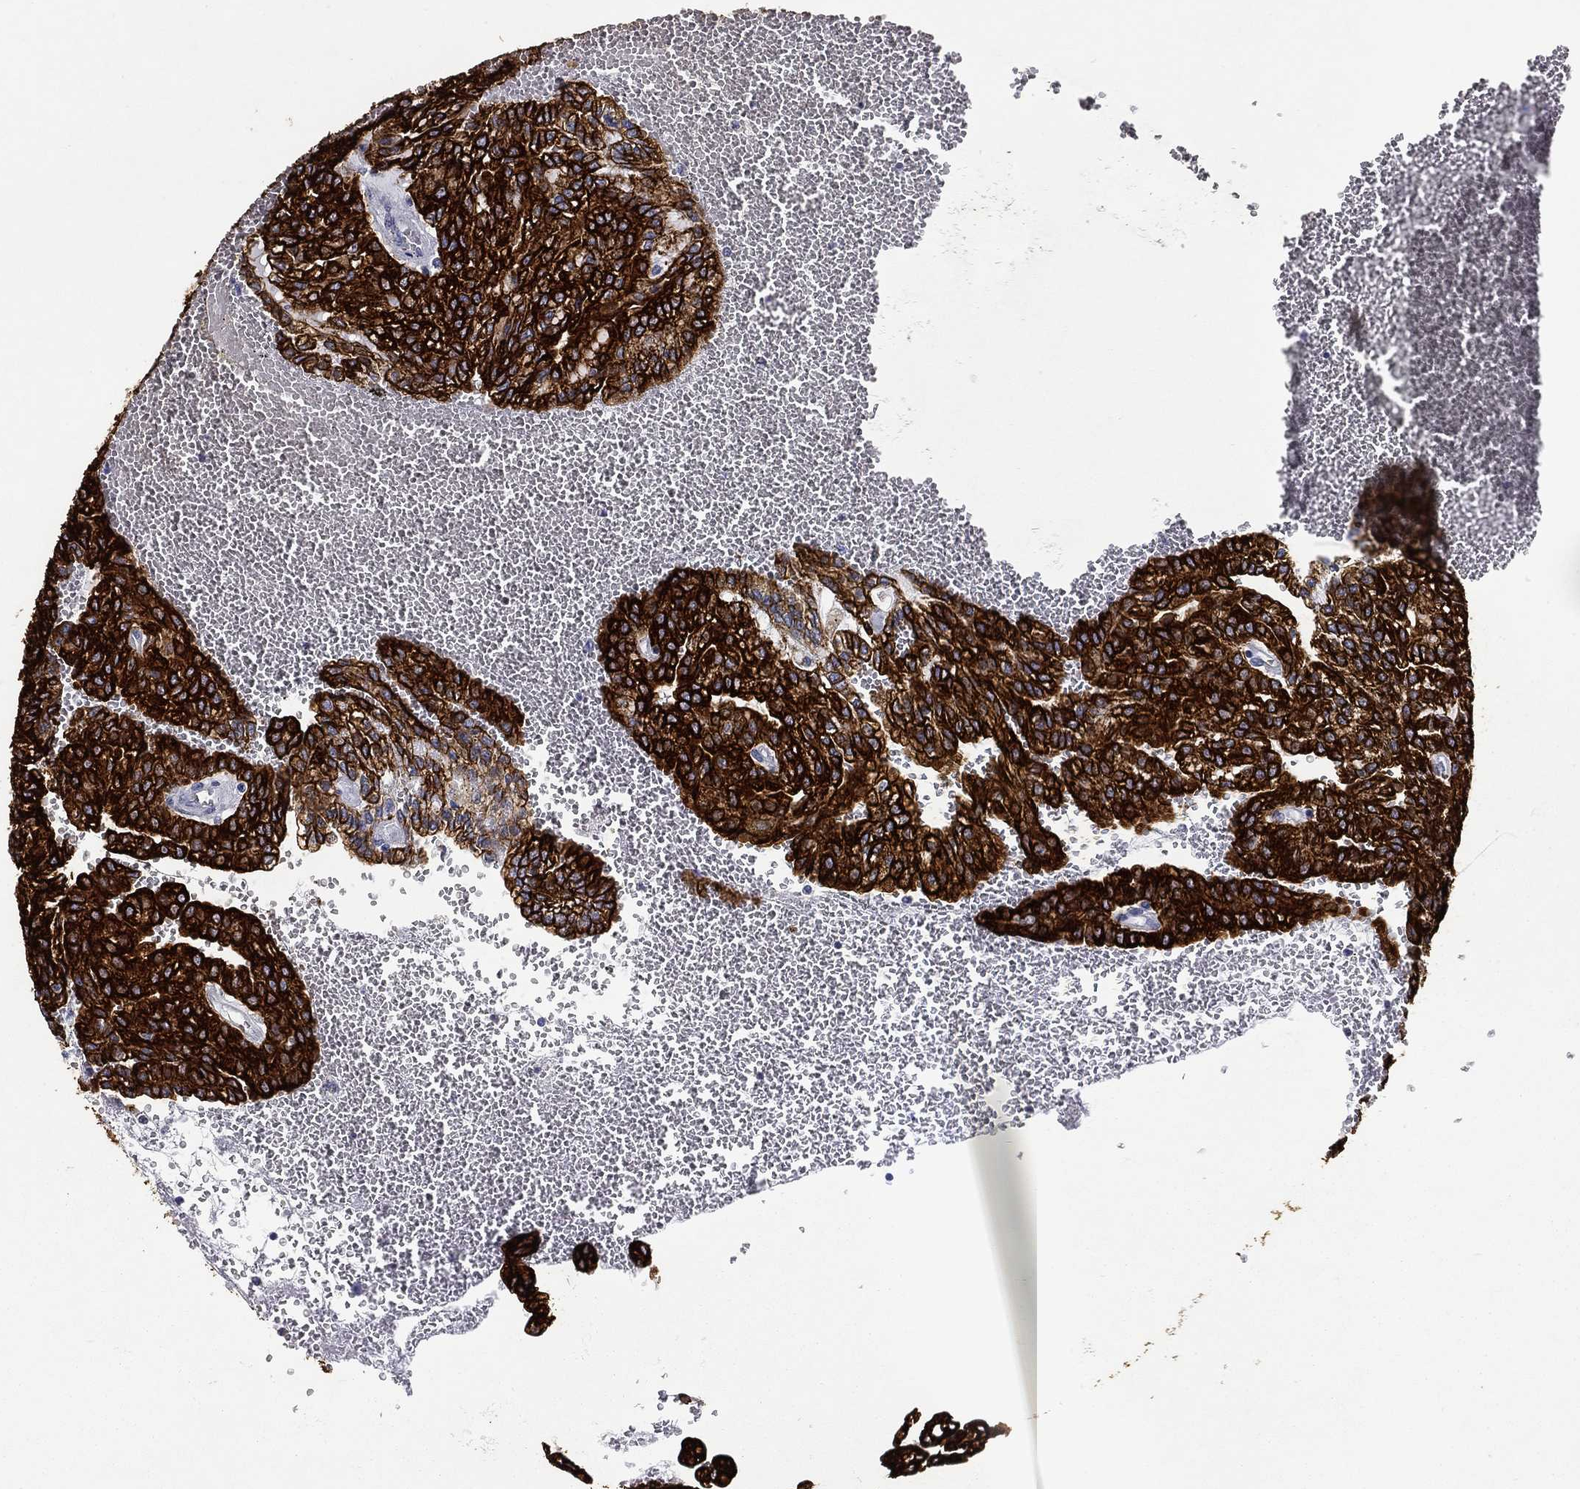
{"staining": {"intensity": "strong", "quantity": ">75%", "location": "cytoplasmic/membranous"}, "tissue": "renal cancer", "cell_type": "Tumor cells", "image_type": "cancer", "snomed": [{"axis": "morphology", "description": "Adenocarcinoma, NOS"}, {"axis": "topography", "description": "Kidney"}], "caption": "Protein staining by IHC shows strong cytoplasmic/membranous staining in approximately >75% of tumor cells in renal adenocarcinoma.", "gene": "KRT7", "patient": {"sex": "male", "age": 63}}